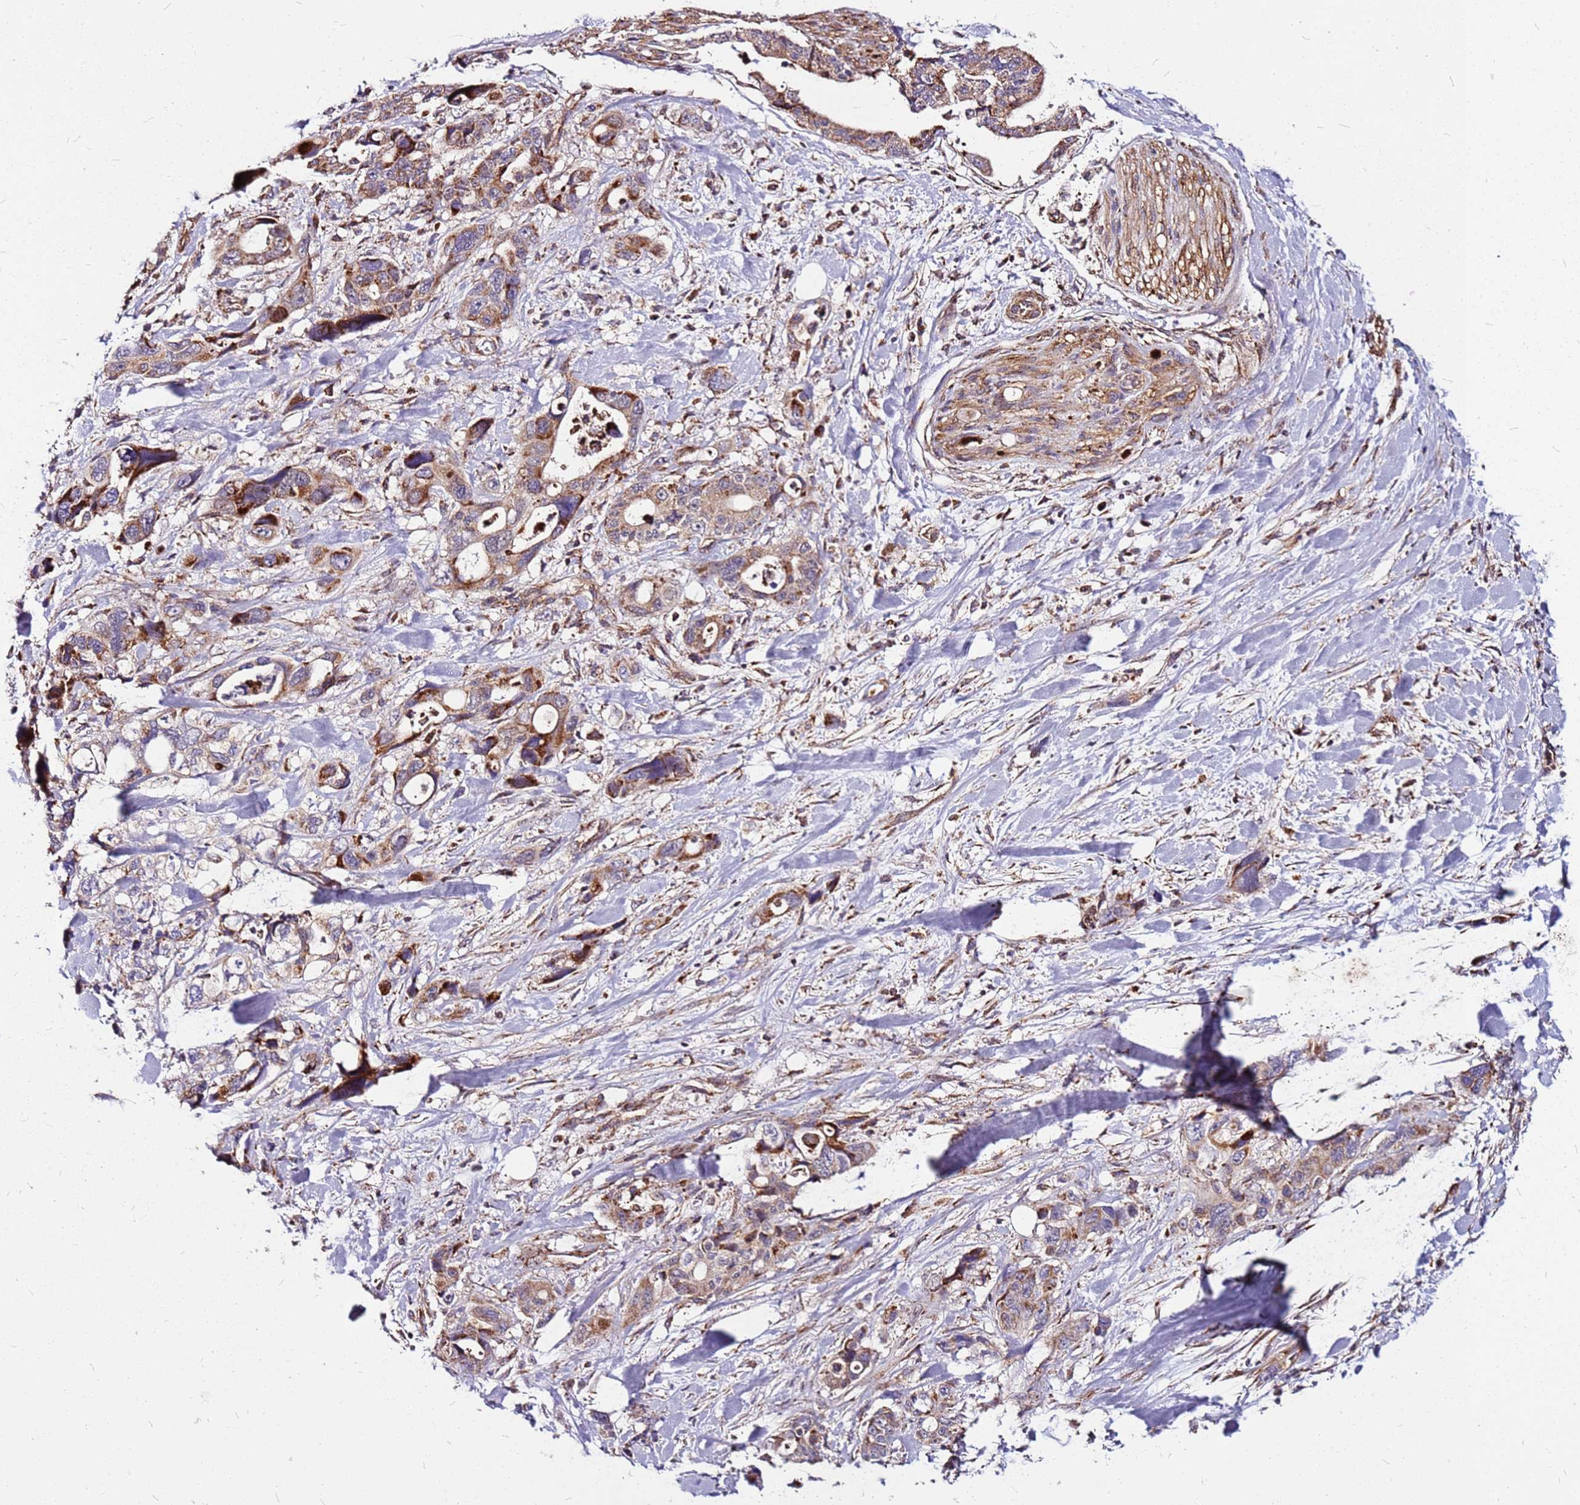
{"staining": {"intensity": "moderate", "quantity": ">75%", "location": "cytoplasmic/membranous"}, "tissue": "pancreatic cancer", "cell_type": "Tumor cells", "image_type": "cancer", "snomed": [{"axis": "morphology", "description": "Adenocarcinoma, NOS"}, {"axis": "topography", "description": "Pancreas"}], "caption": "Moderate cytoplasmic/membranous expression is present in about >75% of tumor cells in adenocarcinoma (pancreatic).", "gene": "OR51T1", "patient": {"sex": "male", "age": 46}}